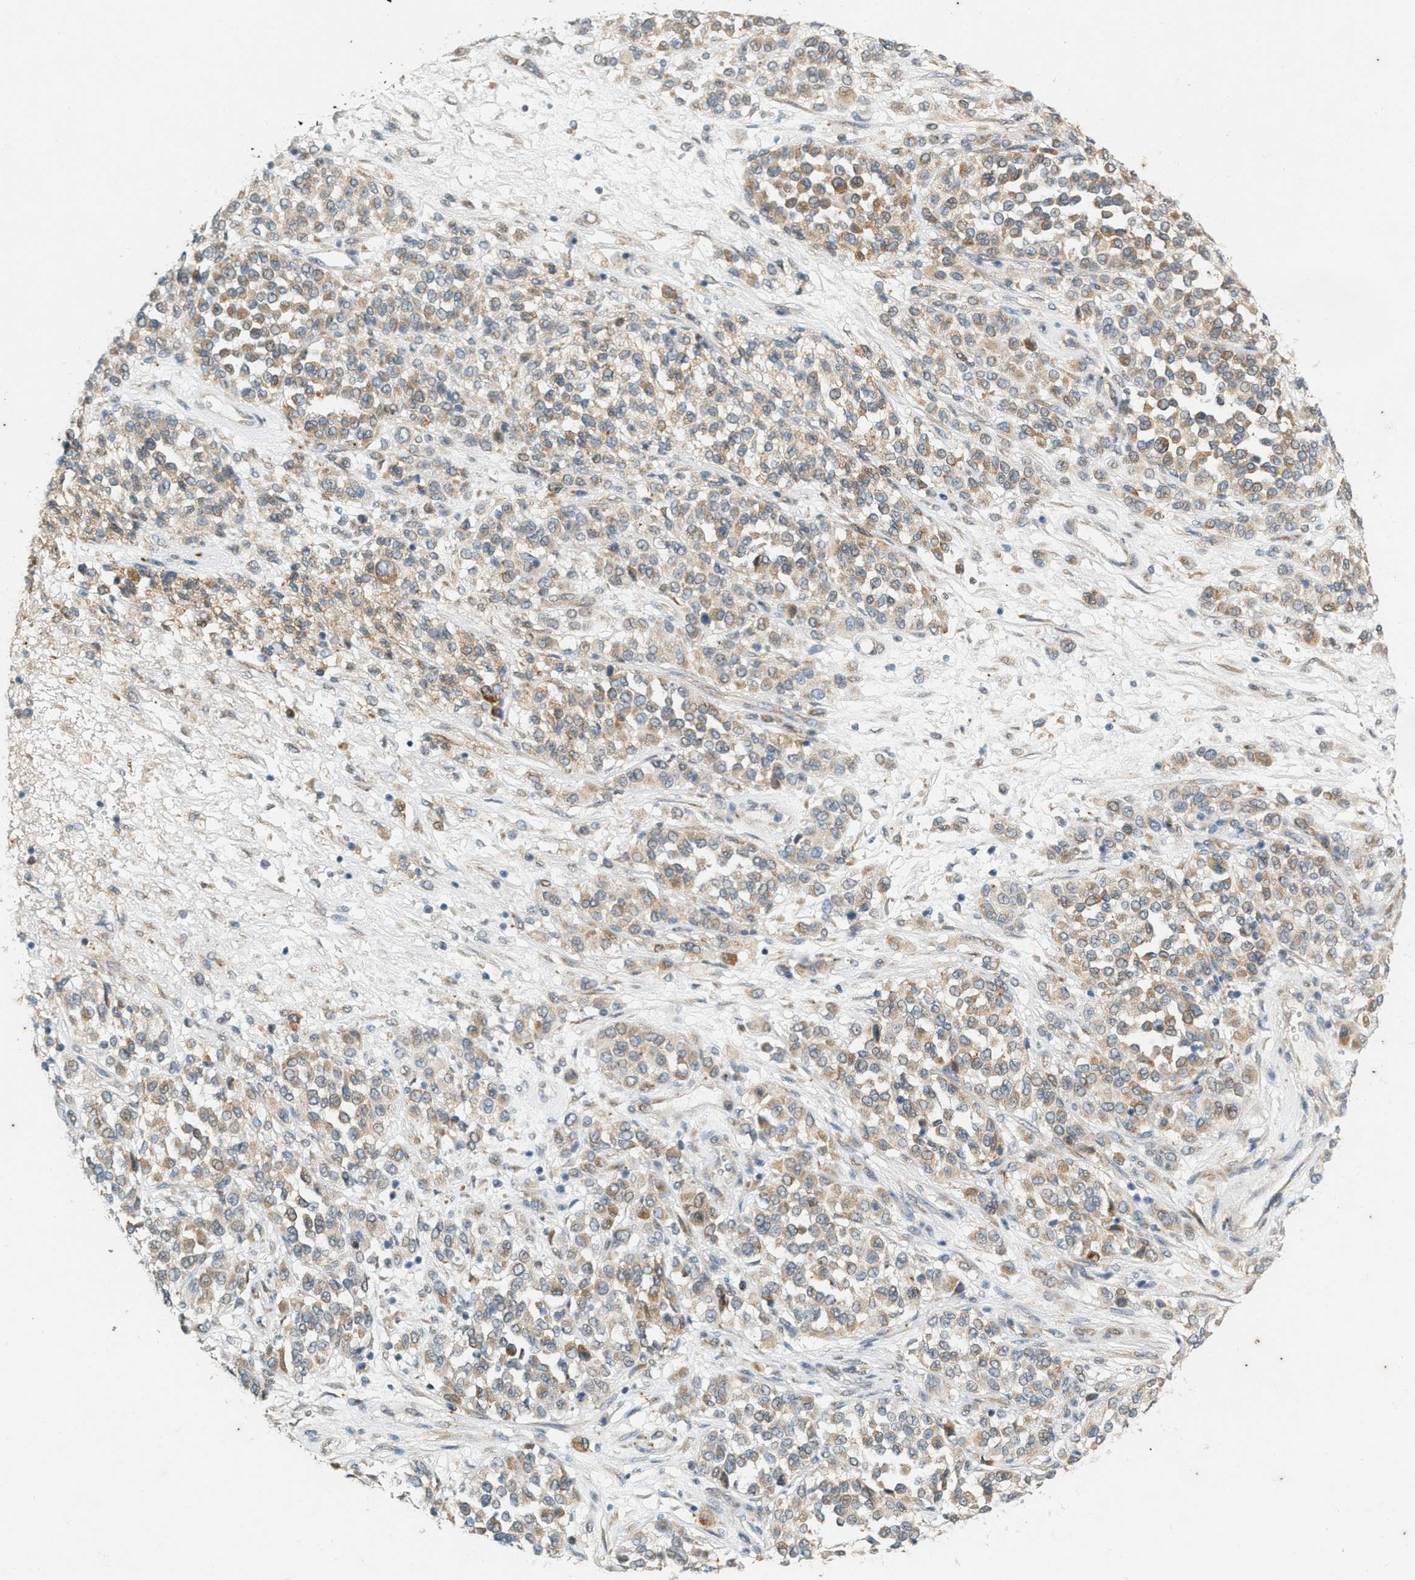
{"staining": {"intensity": "weak", "quantity": ">75%", "location": "cytoplasmic/membranous"}, "tissue": "melanoma", "cell_type": "Tumor cells", "image_type": "cancer", "snomed": [{"axis": "morphology", "description": "Malignant melanoma, Metastatic site"}, {"axis": "topography", "description": "Pancreas"}], "caption": "The image exhibits a brown stain indicating the presence of a protein in the cytoplasmic/membranous of tumor cells in malignant melanoma (metastatic site).", "gene": "CHPF2", "patient": {"sex": "female", "age": 30}}